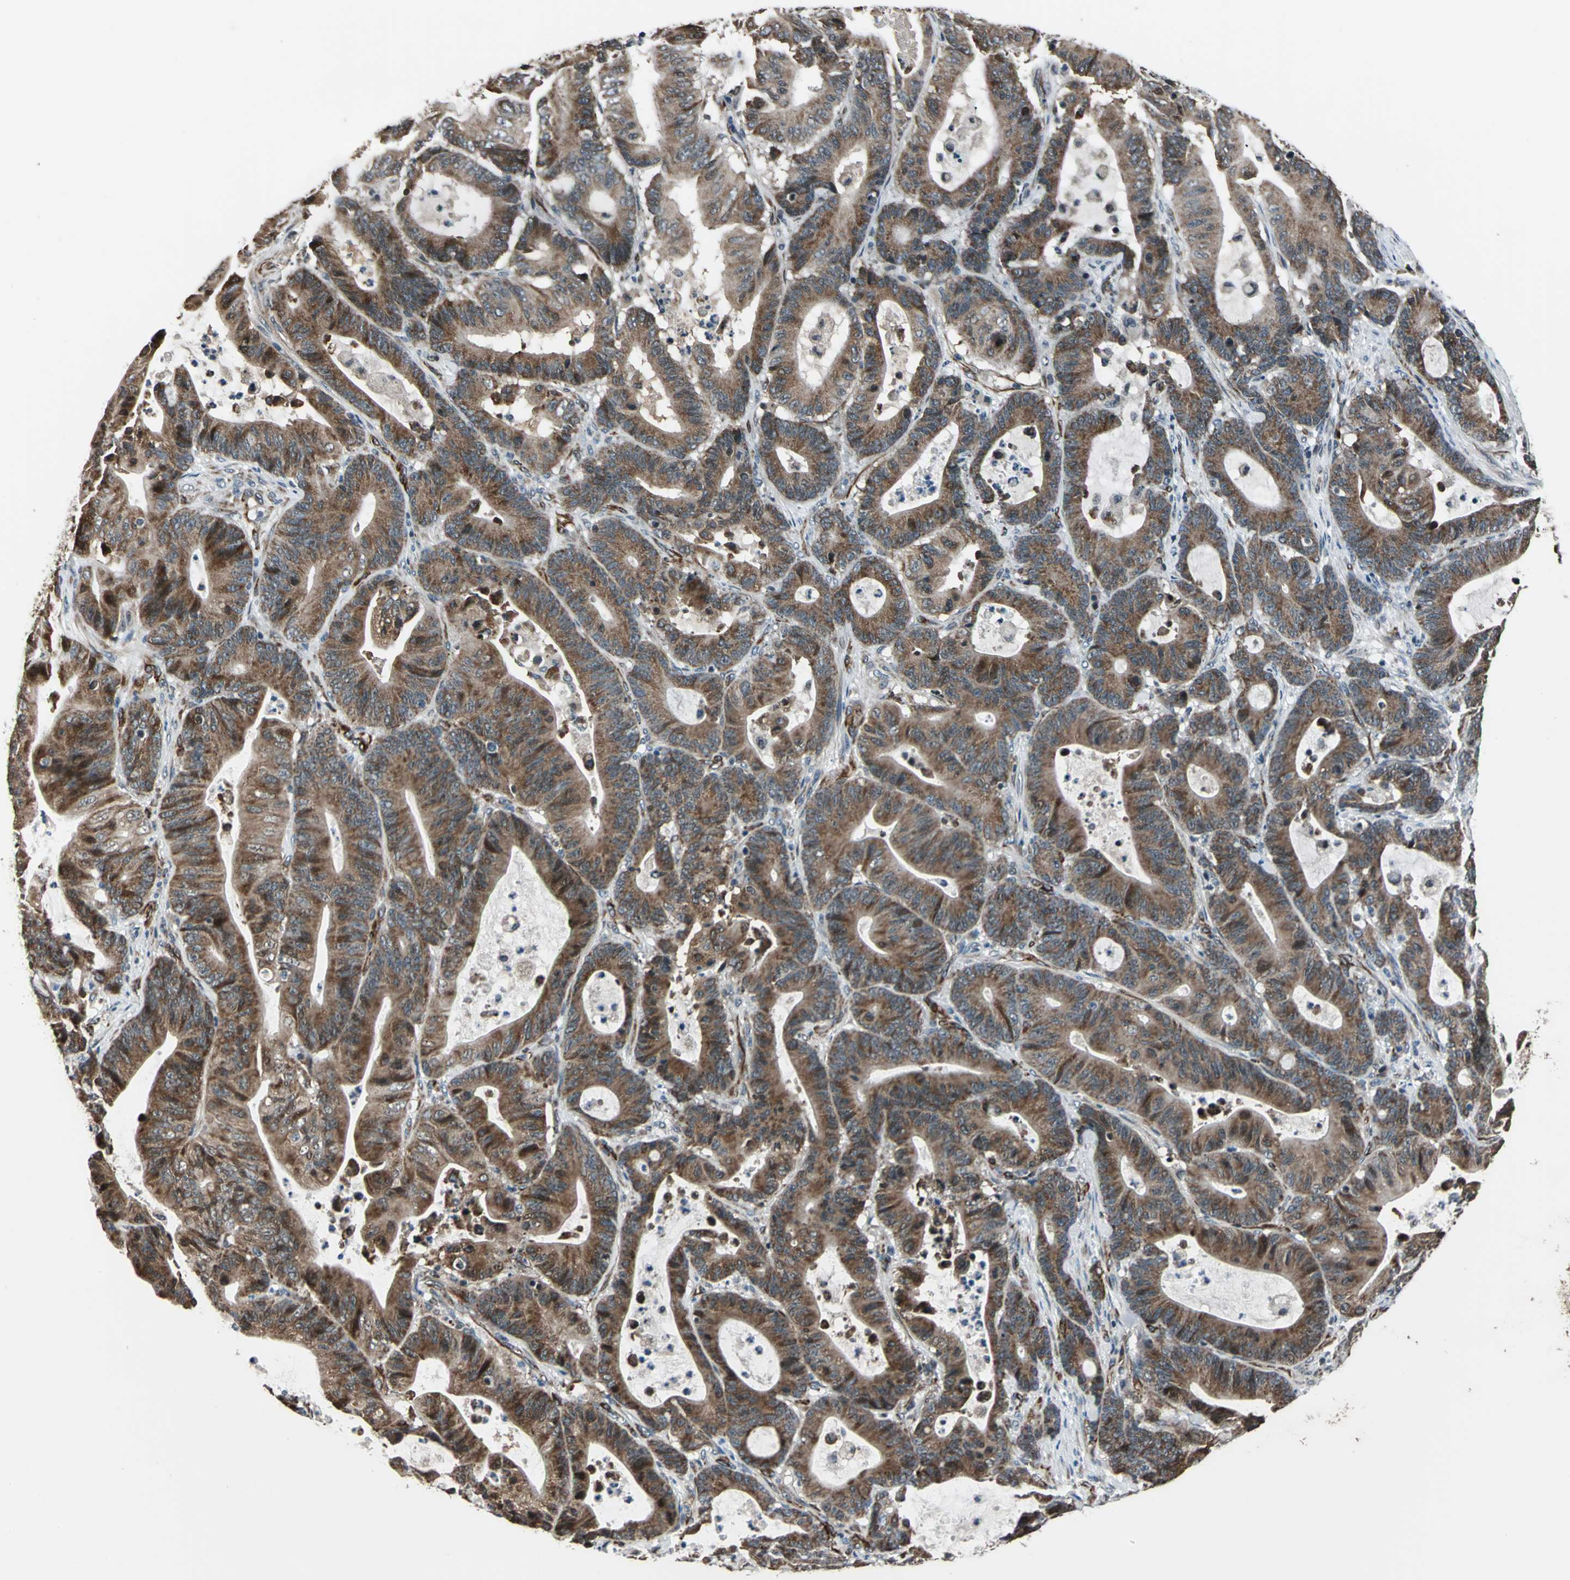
{"staining": {"intensity": "strong", "quantity": ">75%", "location": "cytoplasmic/membranous,nuclear"}, "tissue": "colorectal cancer", "cell_type": "Tumor cells", "image_type": "cancer", "snomed": [{"axis": "morphology", "description": "Adenocarcinoma, NOS"}, {"axis": "topography", "description": "Colon"}], "caption": "Immunohistochemistry of adenocarcinoma (colorectal) reveals high levels of strong cytoplasmic/membranous and nuclear staining in about >75% of tumor cells. Using DAB (brown) and hematoxylin (blue) stains, captured at high magnification using brightfield microscopy.", "gene": "EXD2", "patient": {"sex": "female", "age": 84}}